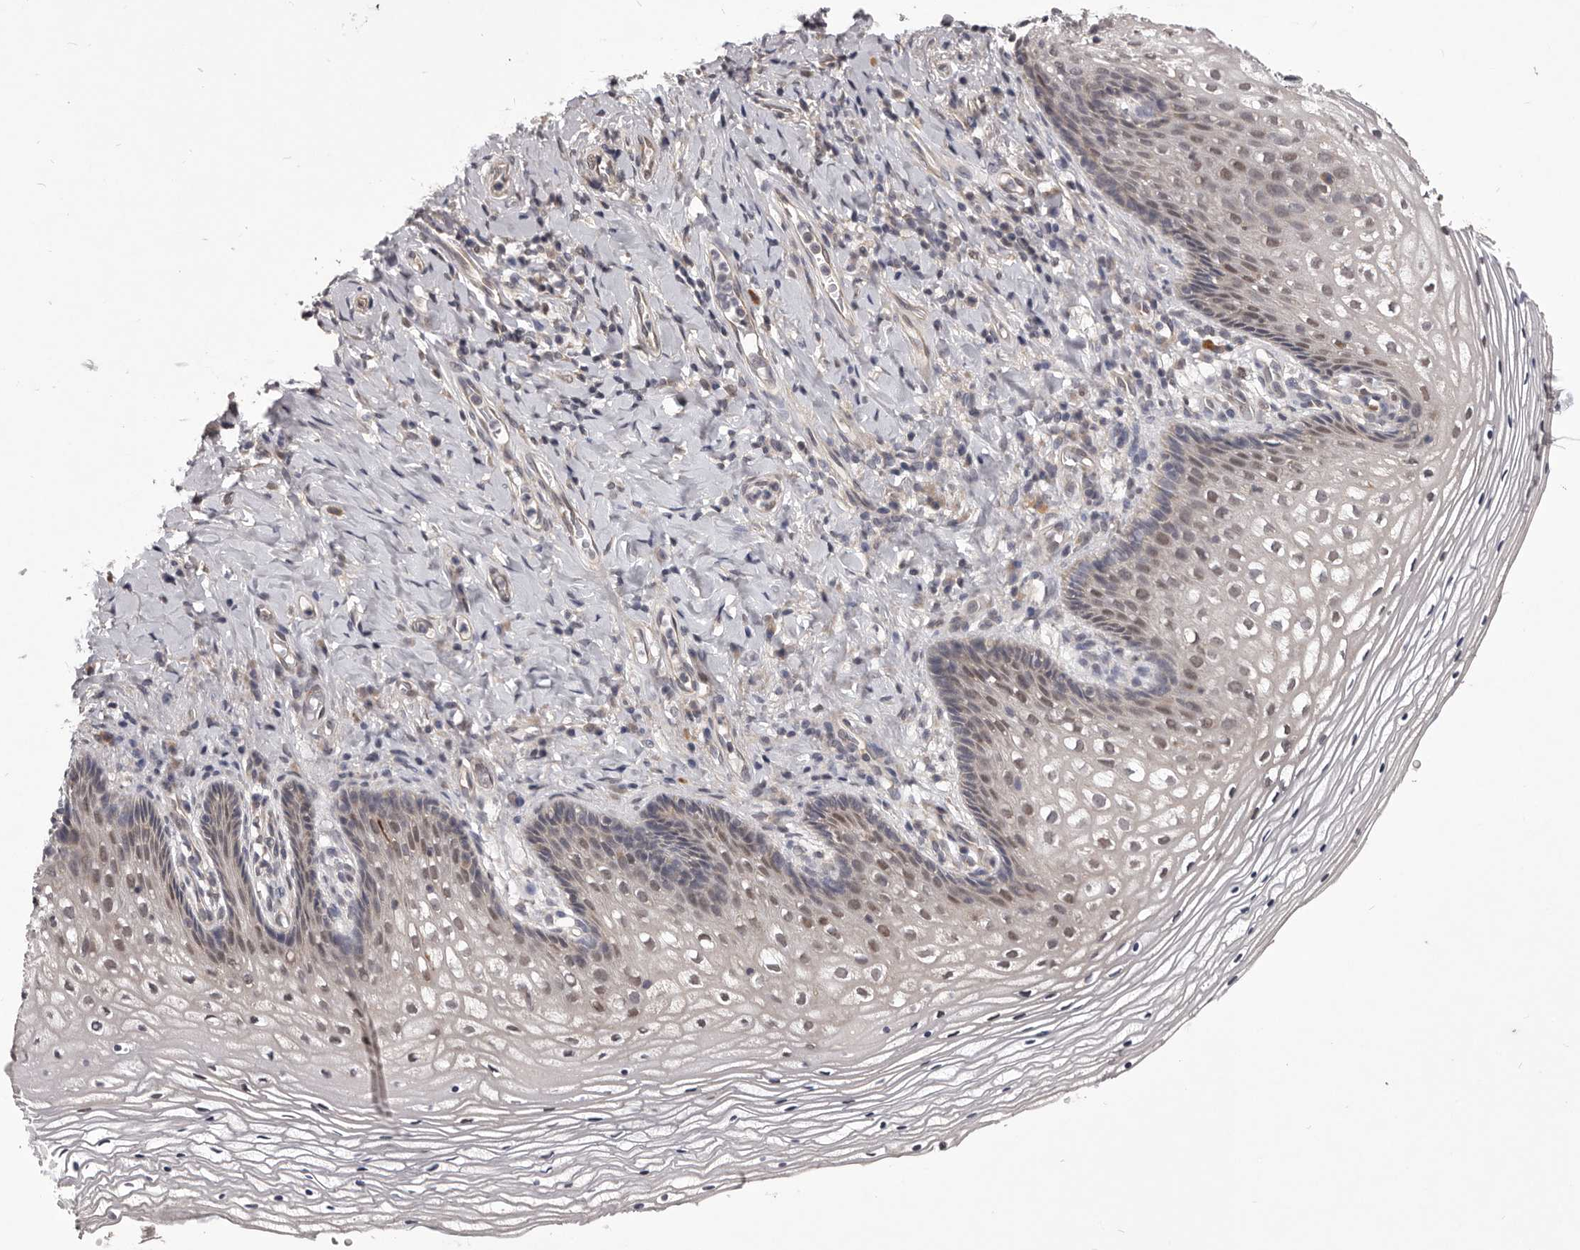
{"staining": {"intensity": "weak", "quantity": "<25%", "location": "nuclear"}, "tissue": "vagina", "cell_type": "Squamous epithelial cells", "image_type": "normal", "snomed": [{"axis": "morphology", "description": "Normal tissue, NOS"}, {"axis": "topography", "description": "Vagina"}], "caption": "Squamous epithelial cells show no significant protein staining in benign vagina.", "gene": "CELF3", "patient": {"sex": "female", "age": 60}}